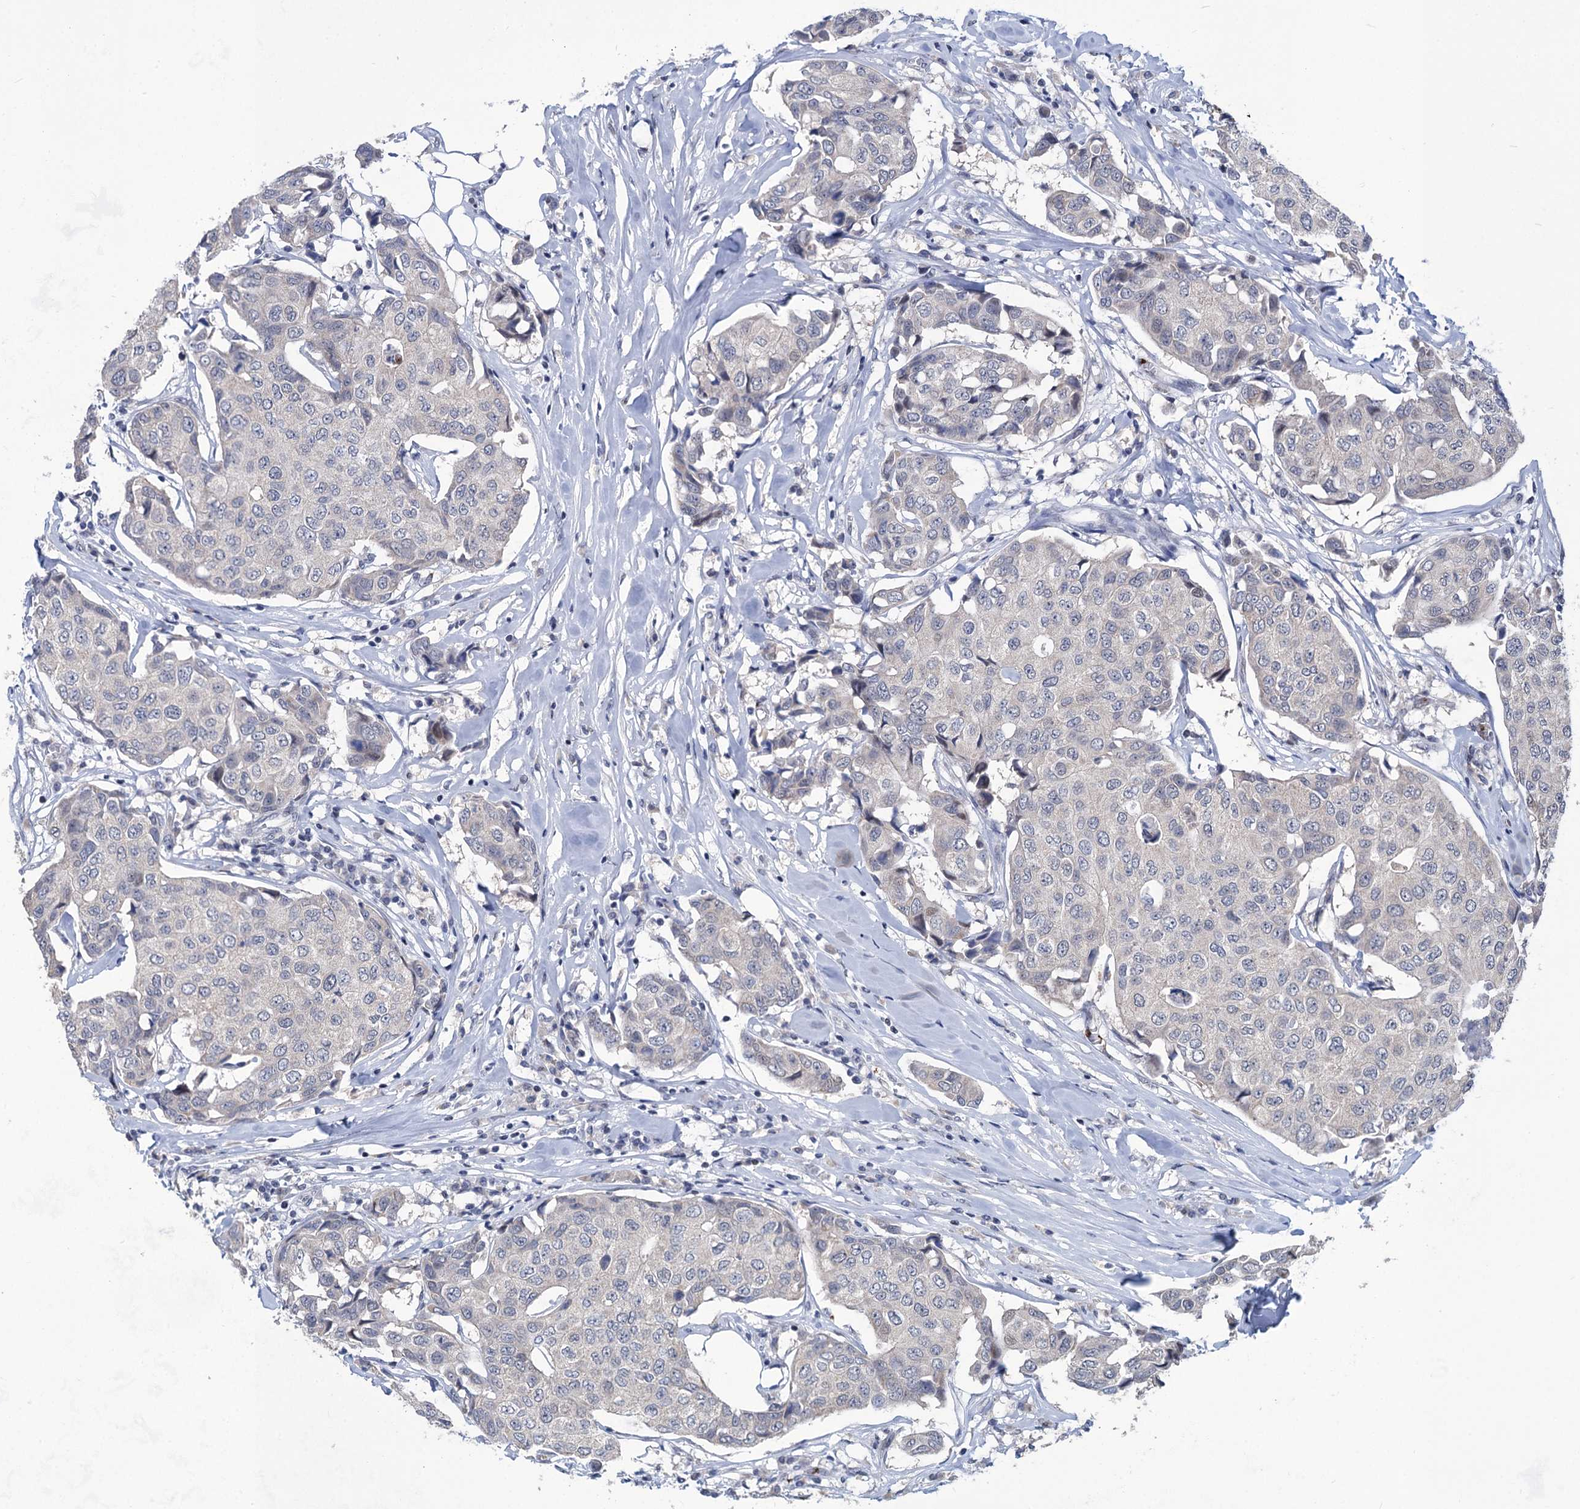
{"staining": {"intensity": "negative", "quantity": "none", "location": "none"}, "tissue": "breast cancer", "cell_type": "Tumor cells", "image_type": "cancer", "snomed": [{"axis": "morphology", "description": "Duct carcinoma"}, {"axis": "topography", "description": "Breast"}], "caption": "A high-resolution image shows IHC staining of breast cancer (invasive ductal carcinoma), which shows no significant staining in tumor cells. (DAB immunohistochemistry, high magnification).", "gene": "MON2", "patient": {"sex": "female", "age": 80}}